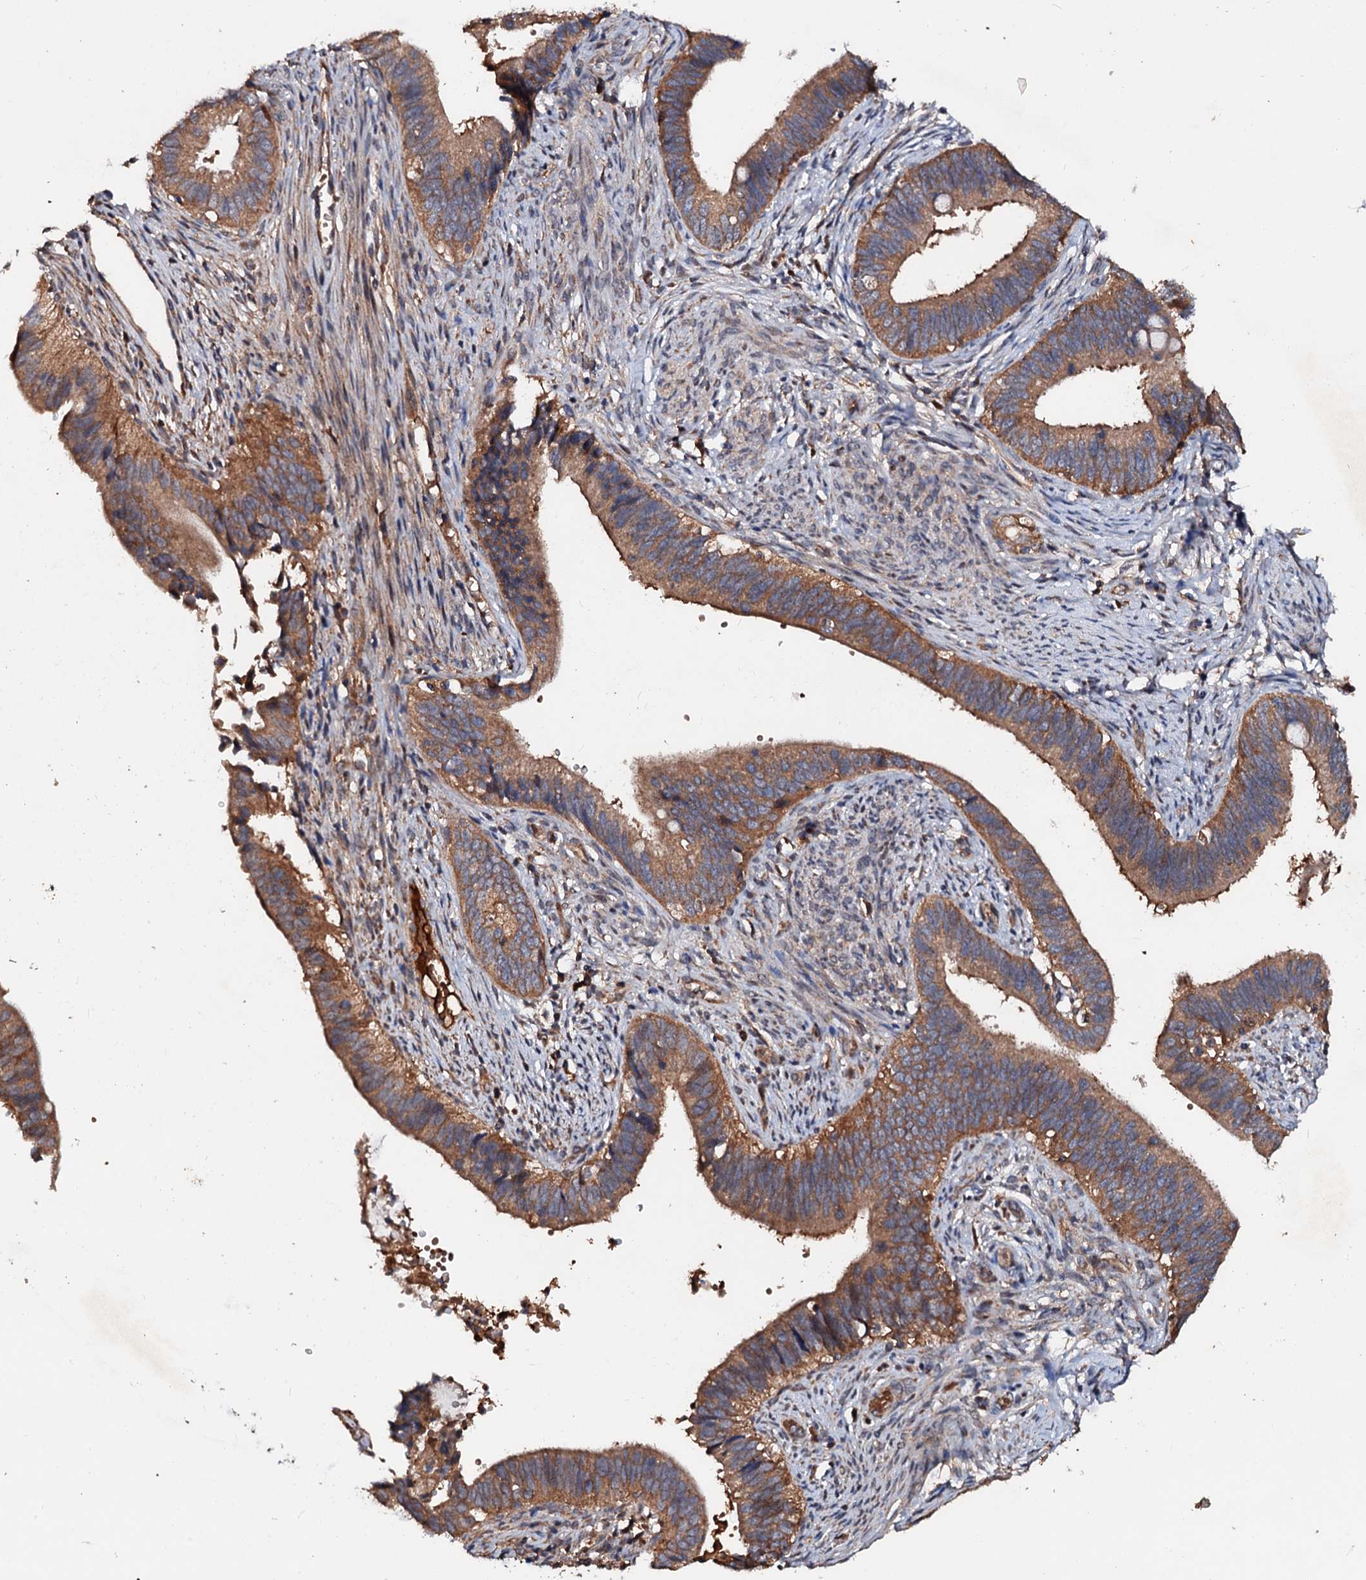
{"staining": {"intensity": "moderate", "quantity": ">75%", "location": "cytoplasmic/membranous"}, "tissue": "cervical cancer", "cell_type": "Tumor cells", "image_type": "cancer", "snomed": [{"axis": "morphology", "description": "Adenocarcinoma, NOS"}, {"axis": "topography", "description": "Cervix"}], "caption": "IHC photomicrograph of neoplastic tissue: human adenocarcinoma (cervical) stained using immunohistochemistry reveals medium levels of moderate protein expression localized specifically in the cytoplasmic/membranous of tumor cells, appearing as a cytoplasmic/membranous brown color.", "gene": "EXTL1", "patient": {"sex": "female", "age": 42}}